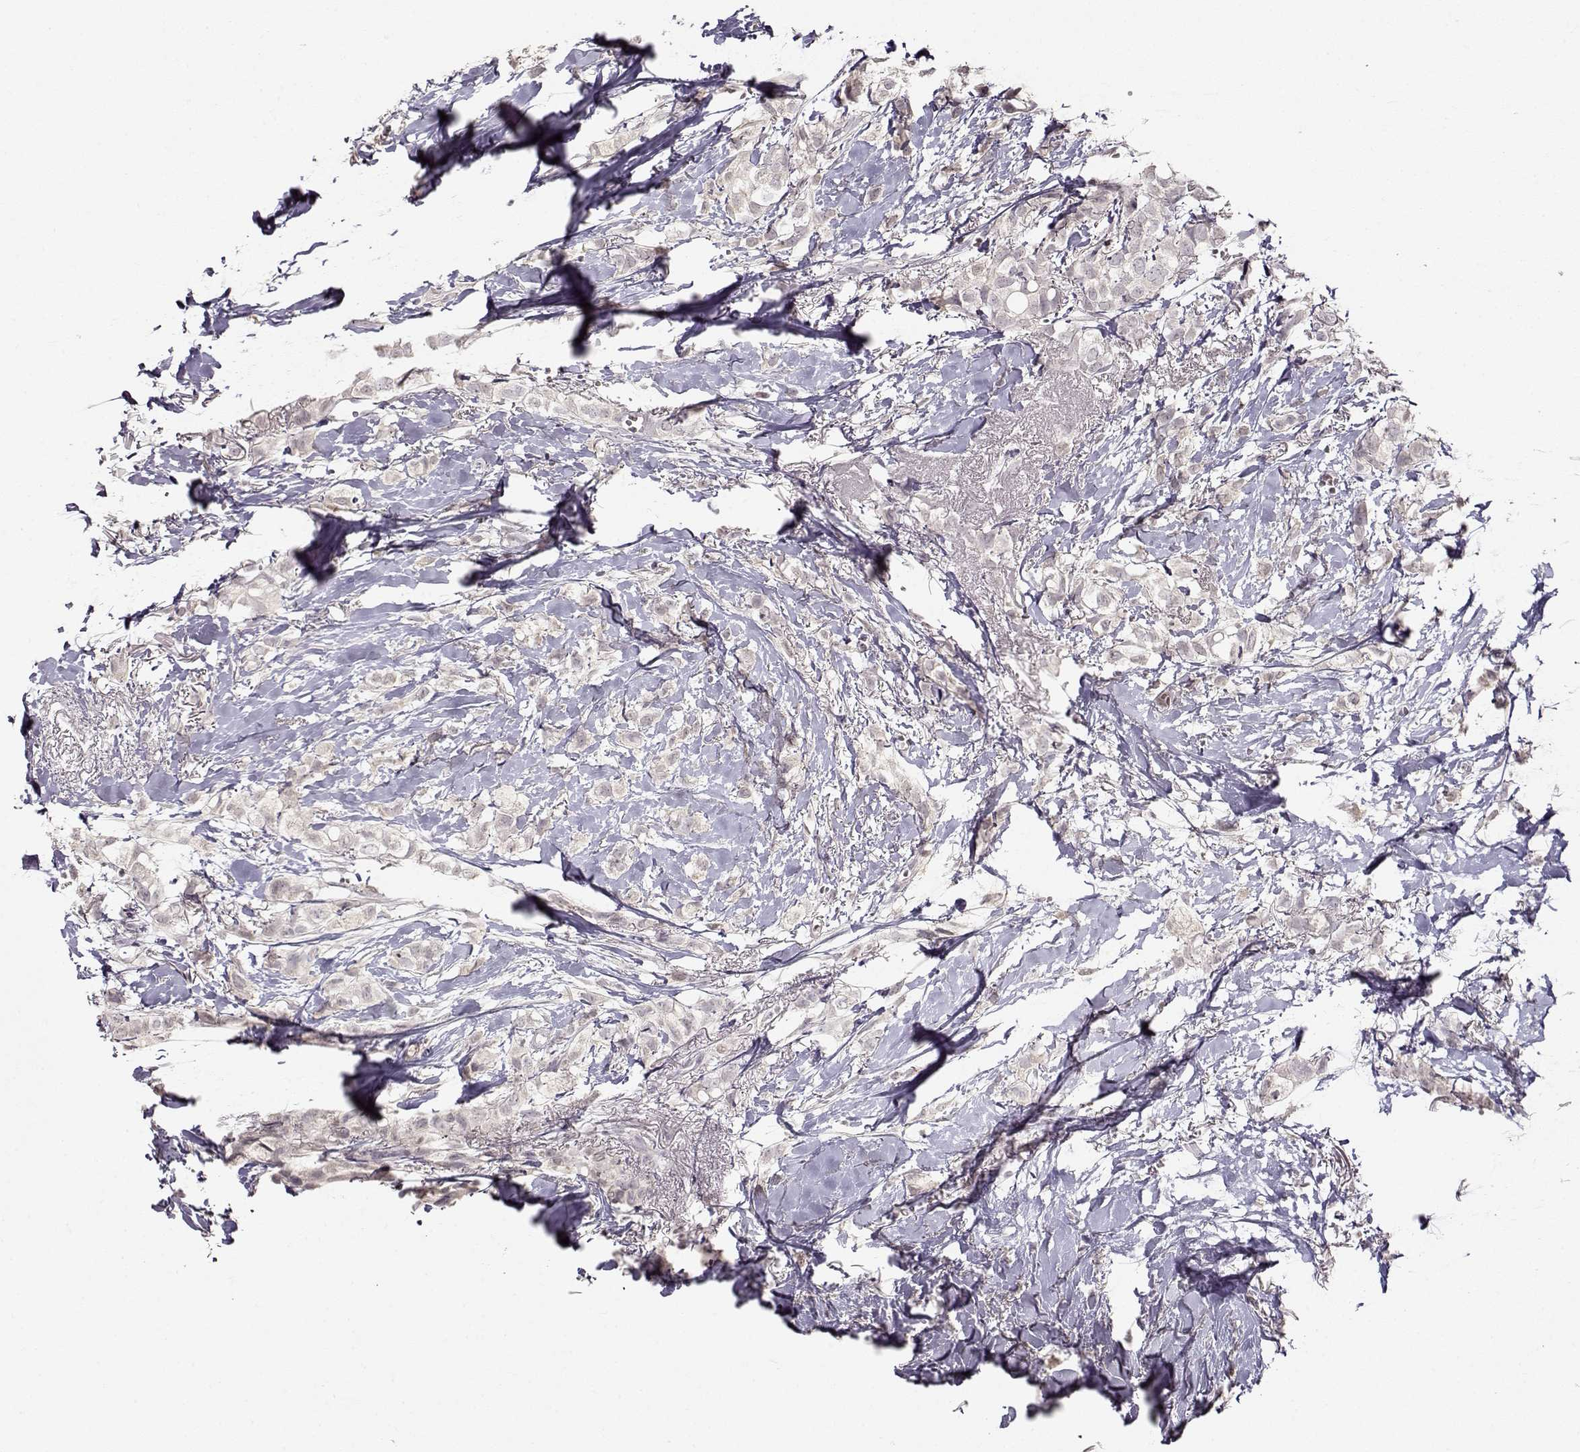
{"staining": {"intensity": "negative", "quantity": "none", "location": "none"}, "tissue": "breast cancer", "cell_type": "Tumor cells", "image_type": "cancer", "snomed": [{"axis": "morphology", "description": "Duct carcinoma"}, {"axis": "topography", "description": "Breast"}], "caption": "The micrograph displays no staining of tumor cells in breast cancer.", "gene": "S100B", "patient": {"sex": "female", "age": 85}}